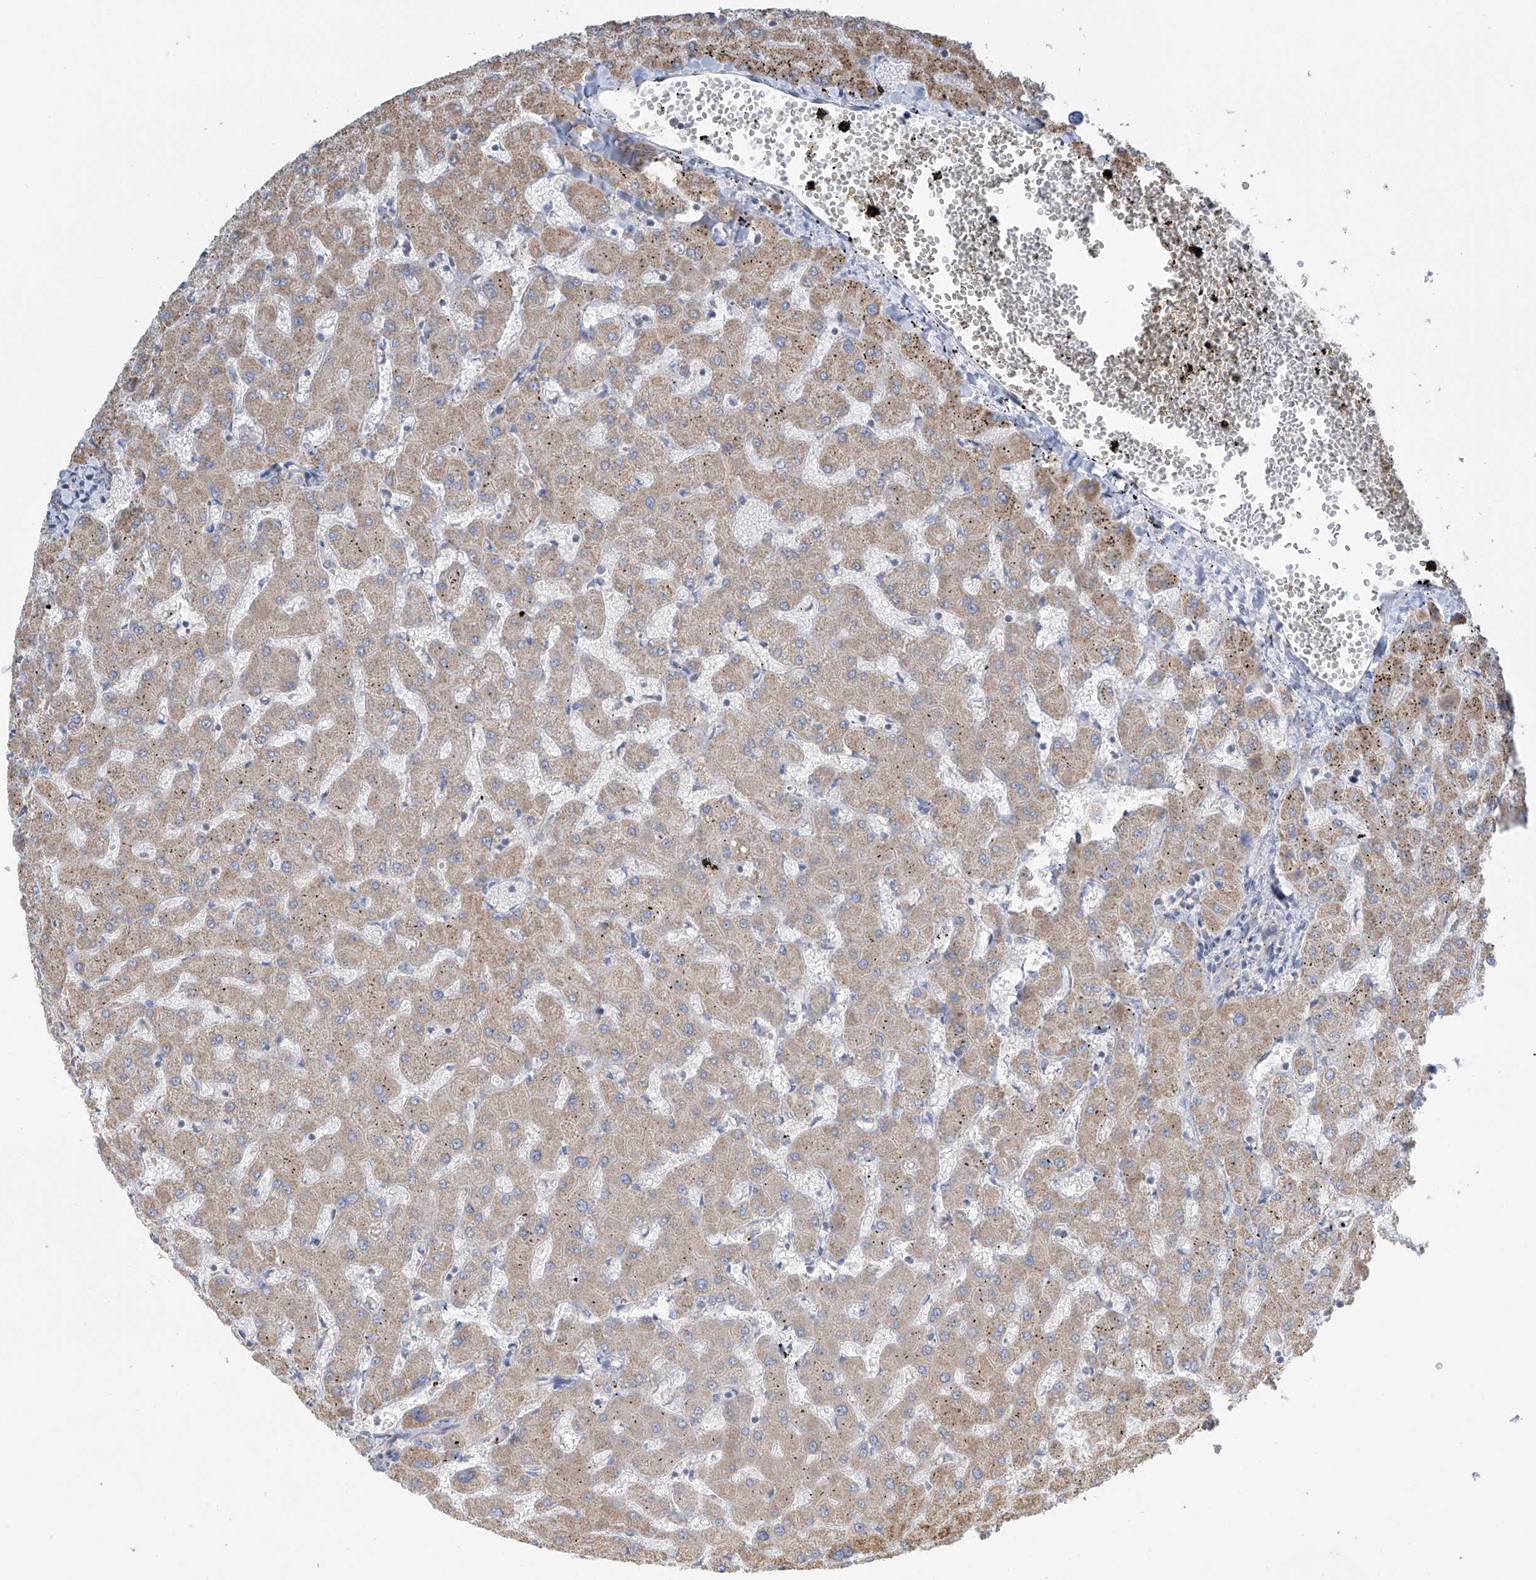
{"staining": {"intensity": "negative", "quantity": "none", "location": "none"}, "tissue": "liver", "cell_type": "Cholangiocytes", "image_type": "normal", "snomed": [{"axis": "morphology", "description": "Normal tissue, NOS"}, {"axis": "topography", "description": "Liver"}], "caption": "DAB immunohistochemical staining of normal human liver reveals no significant positivity in cholangiocytes.", "gene": "PNPT1", "patient": {"sex": "female", "age": 63}}